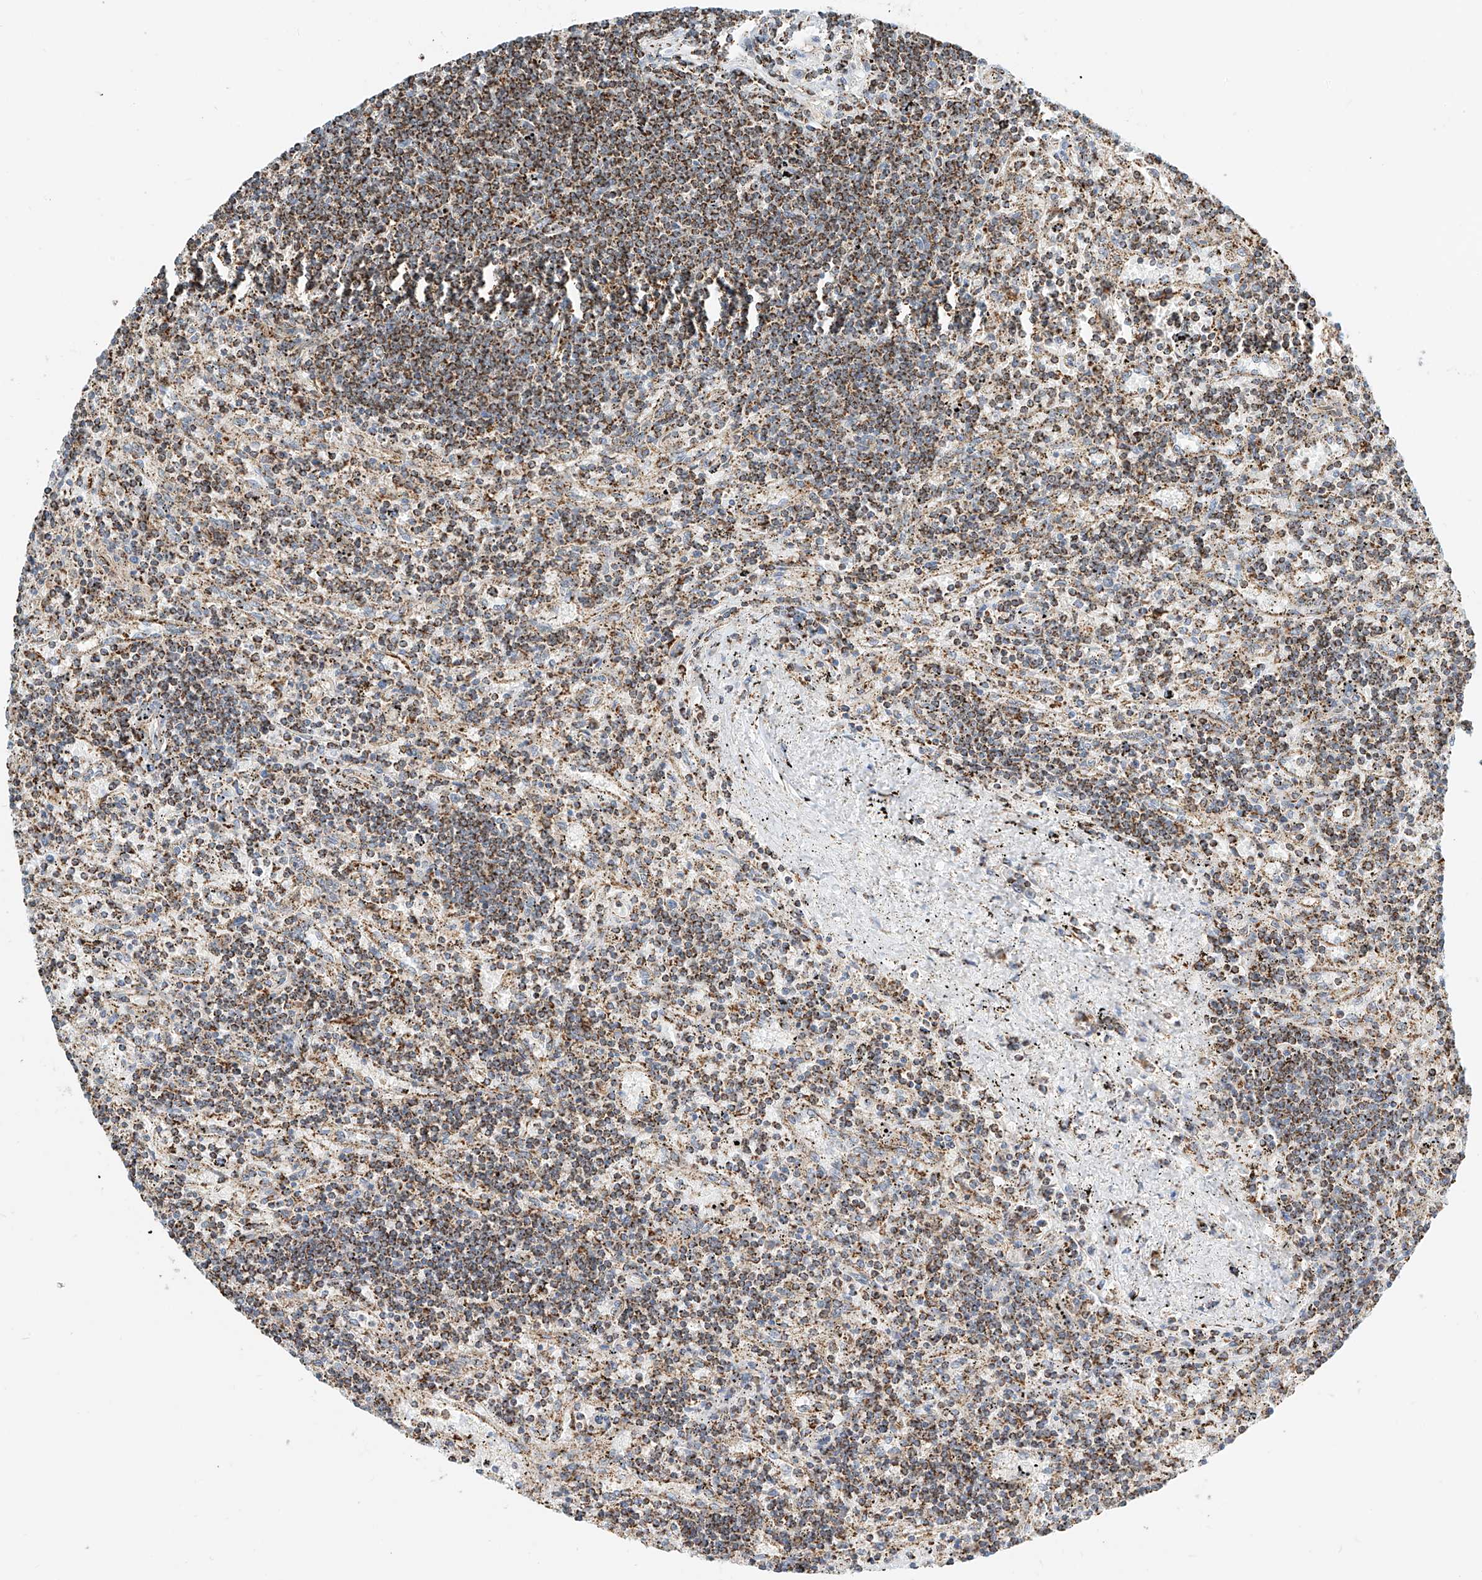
{"staining": {"intensity": "moderate", "quantity": ">75%", "location": "cytoplasmic/membranous"}, "tissue": "lymphoma", "cell_type": "Tumor cells", "image_type": "cancer", "snomed": [{"axis": "morphology", "description": "Malignant lymphoma, non-Hodgkin's type, Low grade"}, {"axis": "topography", "description": "Spleen"}], "caption": "This histopathology image shows low-grade malignant lymphoma, non-Hodgkin's type stained with immunohistochemistry (IHC) to label a protein in brown. The cytoplasmic/membranous of tumor cells show moderate positivity for the protein. Nuclei are counter-stained blue.", "gene": "PPA2", "patient": {"sex": "male", "age": 76}}